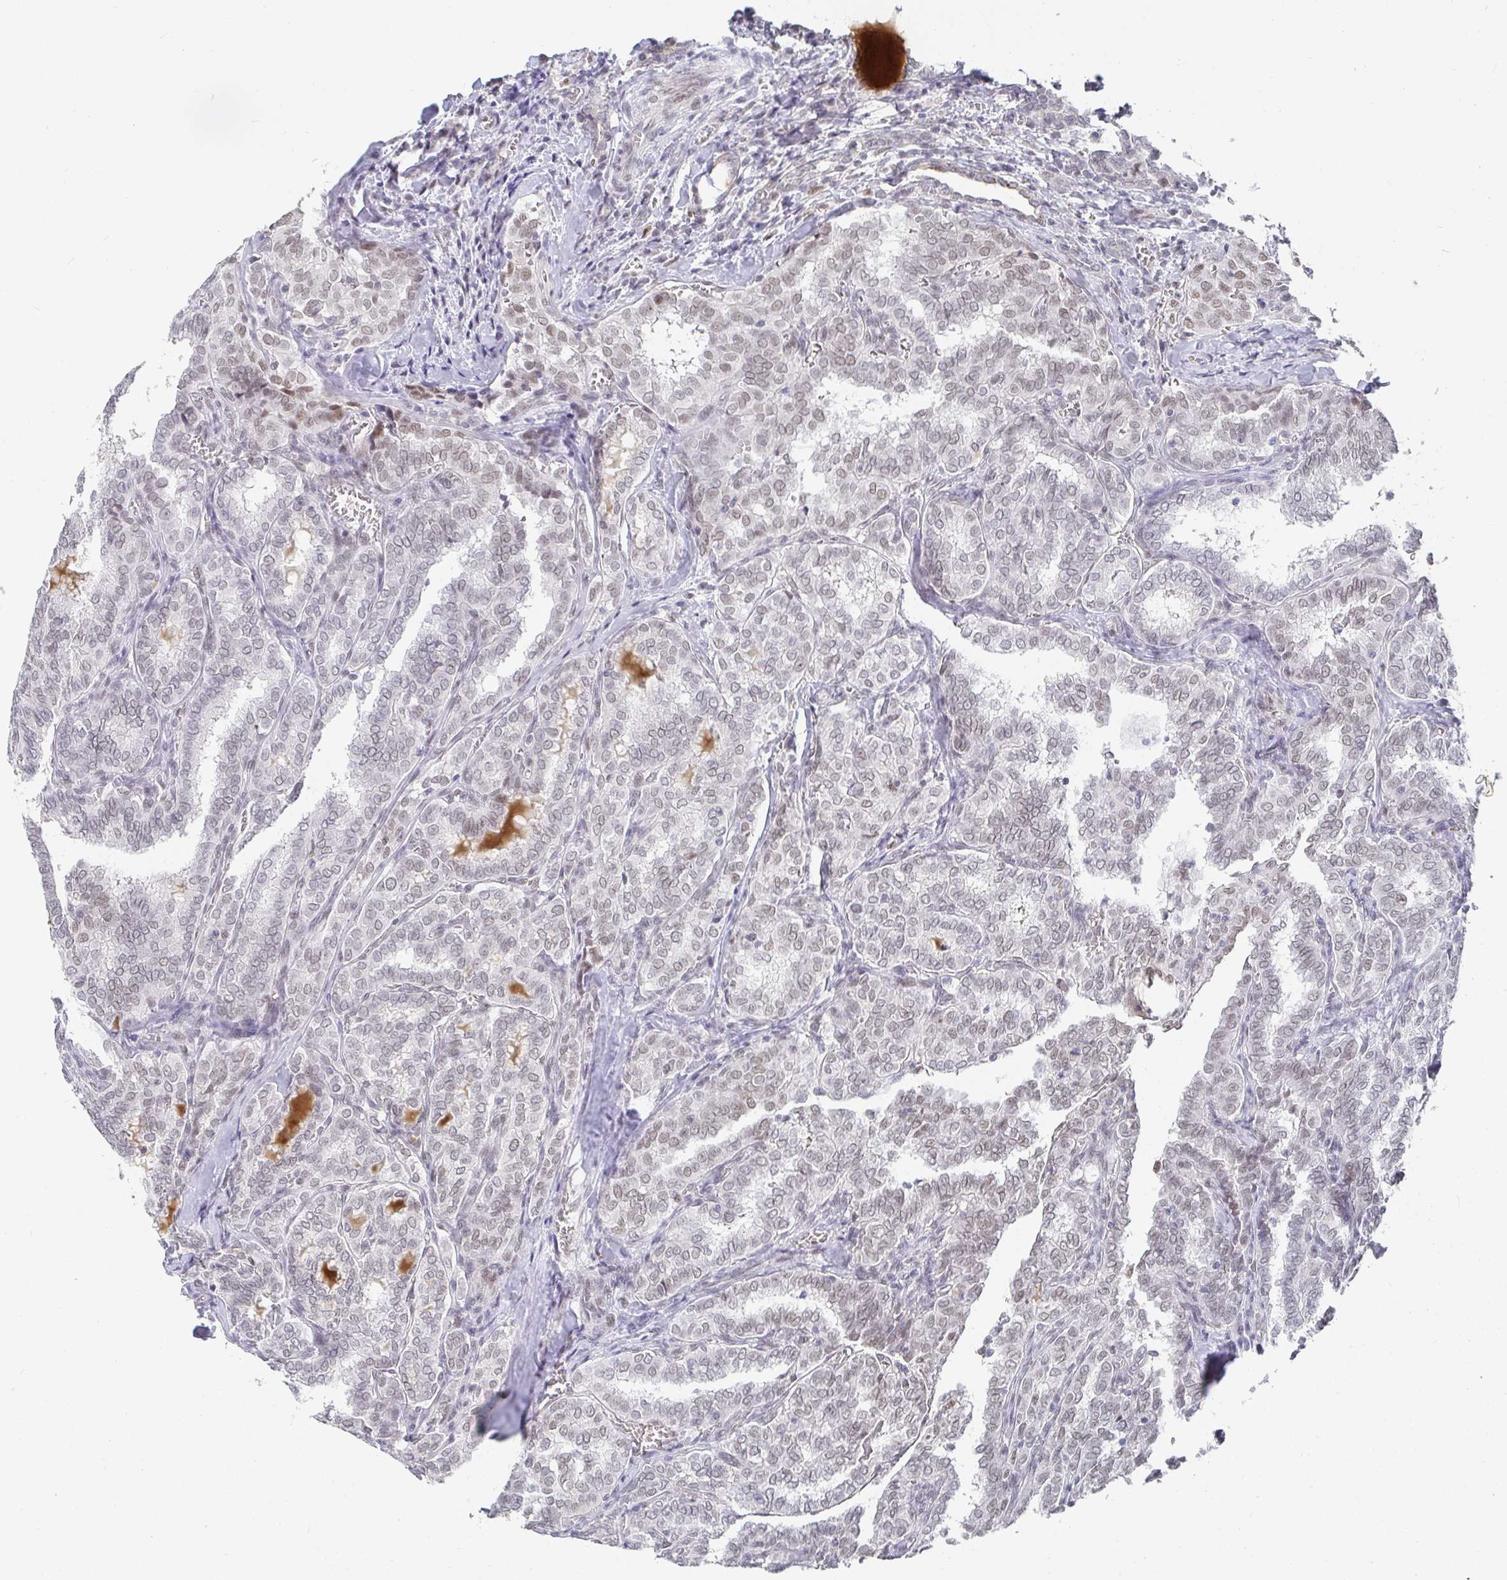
{"staining": {"intensity": "negative", "quantity": "none", "location": "none"}, "tissue": "thyroid cancer", "cell_type": "Tumor cells", "image_type": "cancer", "snomed": [{"axis": "morphology", "description": "Papillary adenocarcinoma, NOS"}, {"axis": "topography", "description": "Thyroid gland"}], "caption": "Immunohistochemistry micrograph of human thyroid papillary adenocarcinoma stained for a protein (brown), which displays no expression in tumor cells.", "gene": "RCOR1", "patient": {"sex": "female", "age": 30}}